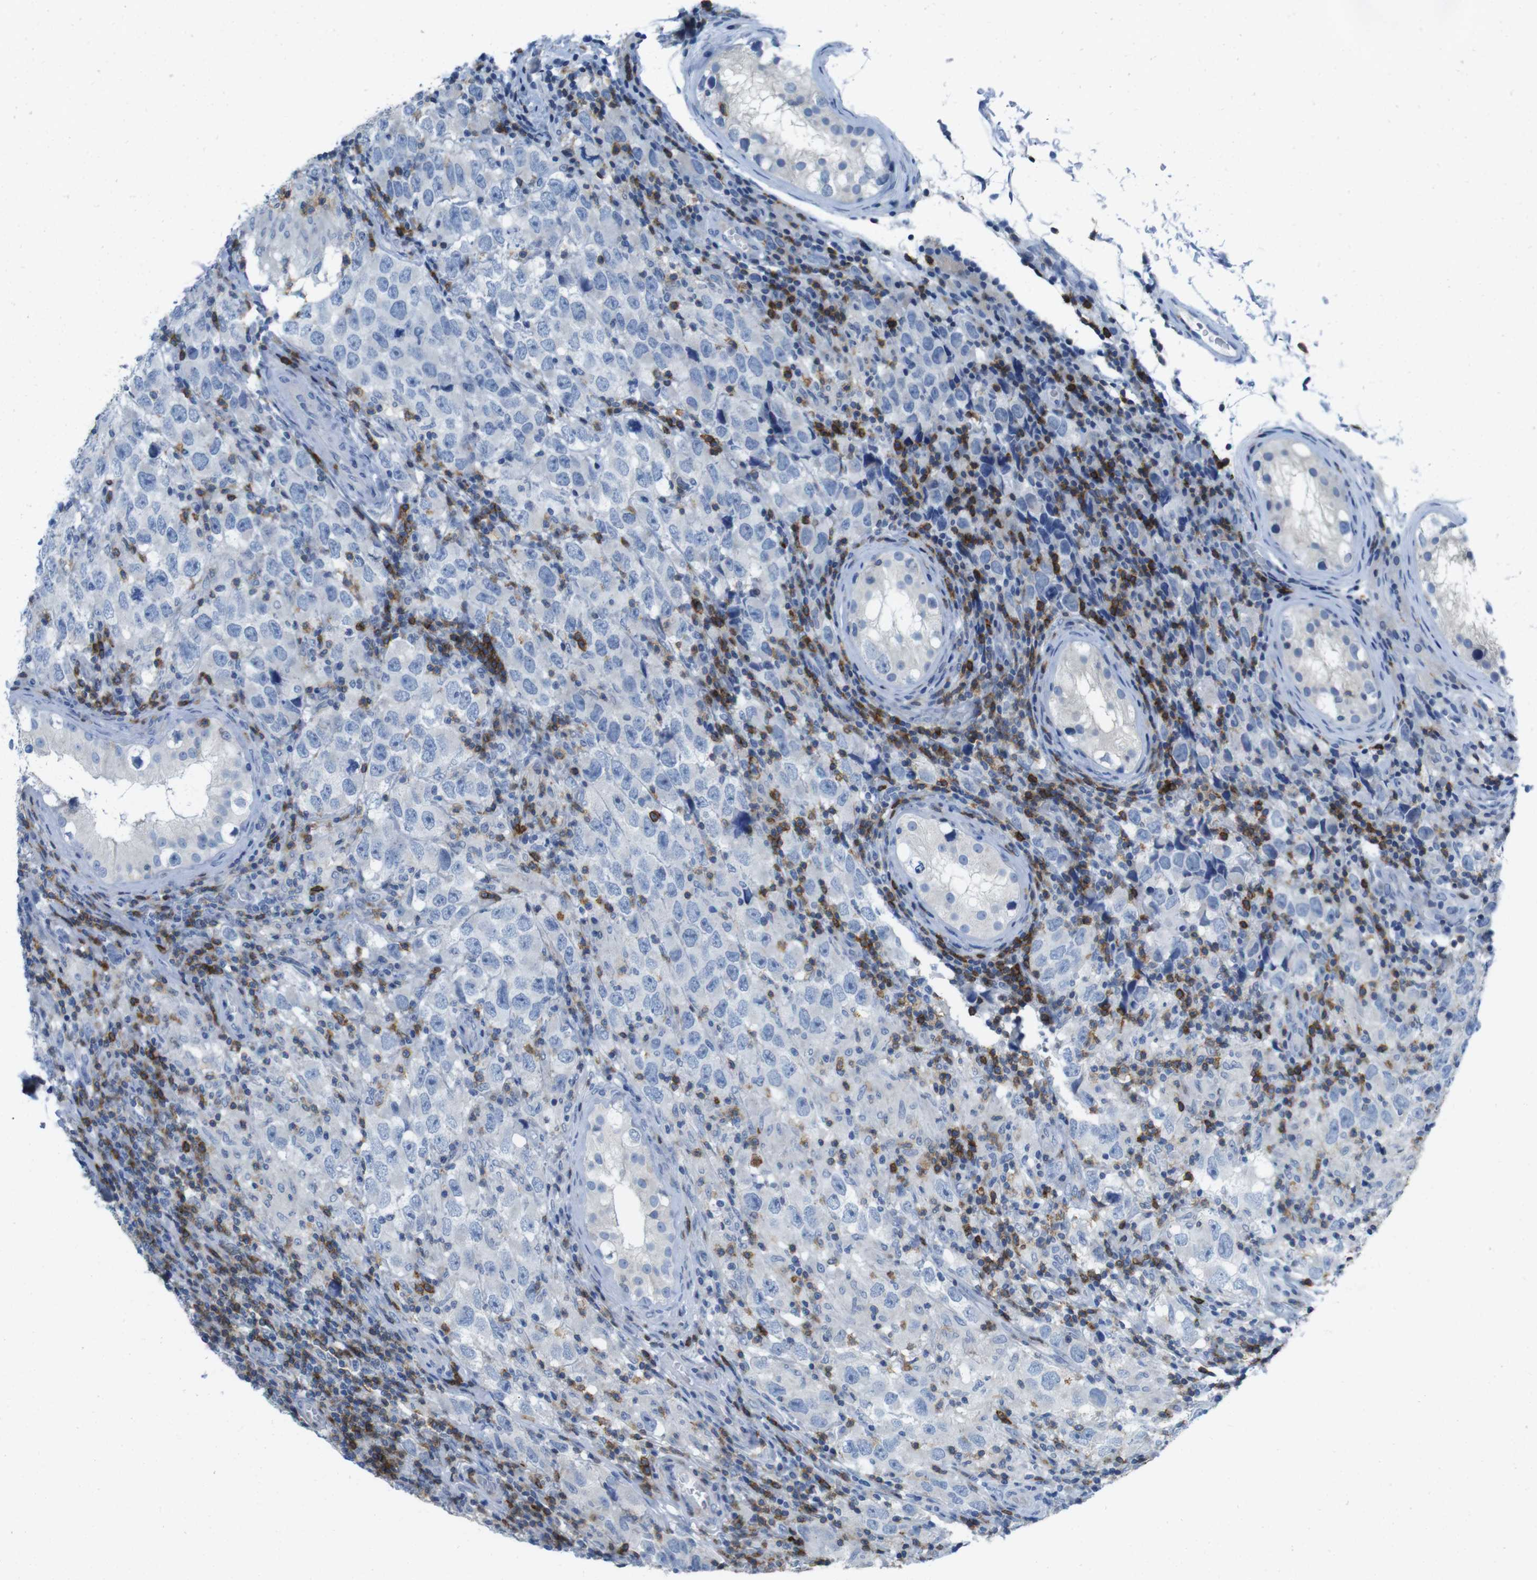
{"staining": {"intensity": "negative", "quantity": "none", "location": "none"}, "tissue": "testis cancer", "cell_type": "Tumor cells", "image_type": "cancer", "snomed": [{"axis": "morphology", "description": "Carcinoma, Embryonal, NOS"}, {"axis": "topography", "description": "Testis"}], "caption": "This is a image of immunohistochemistry staining of testis embryonal carcinoma, which shows no expression in tumor cells. Nuclei are stained in blue.", "gene": "CD5", "patient": {"sex": "male", "age": 21}}